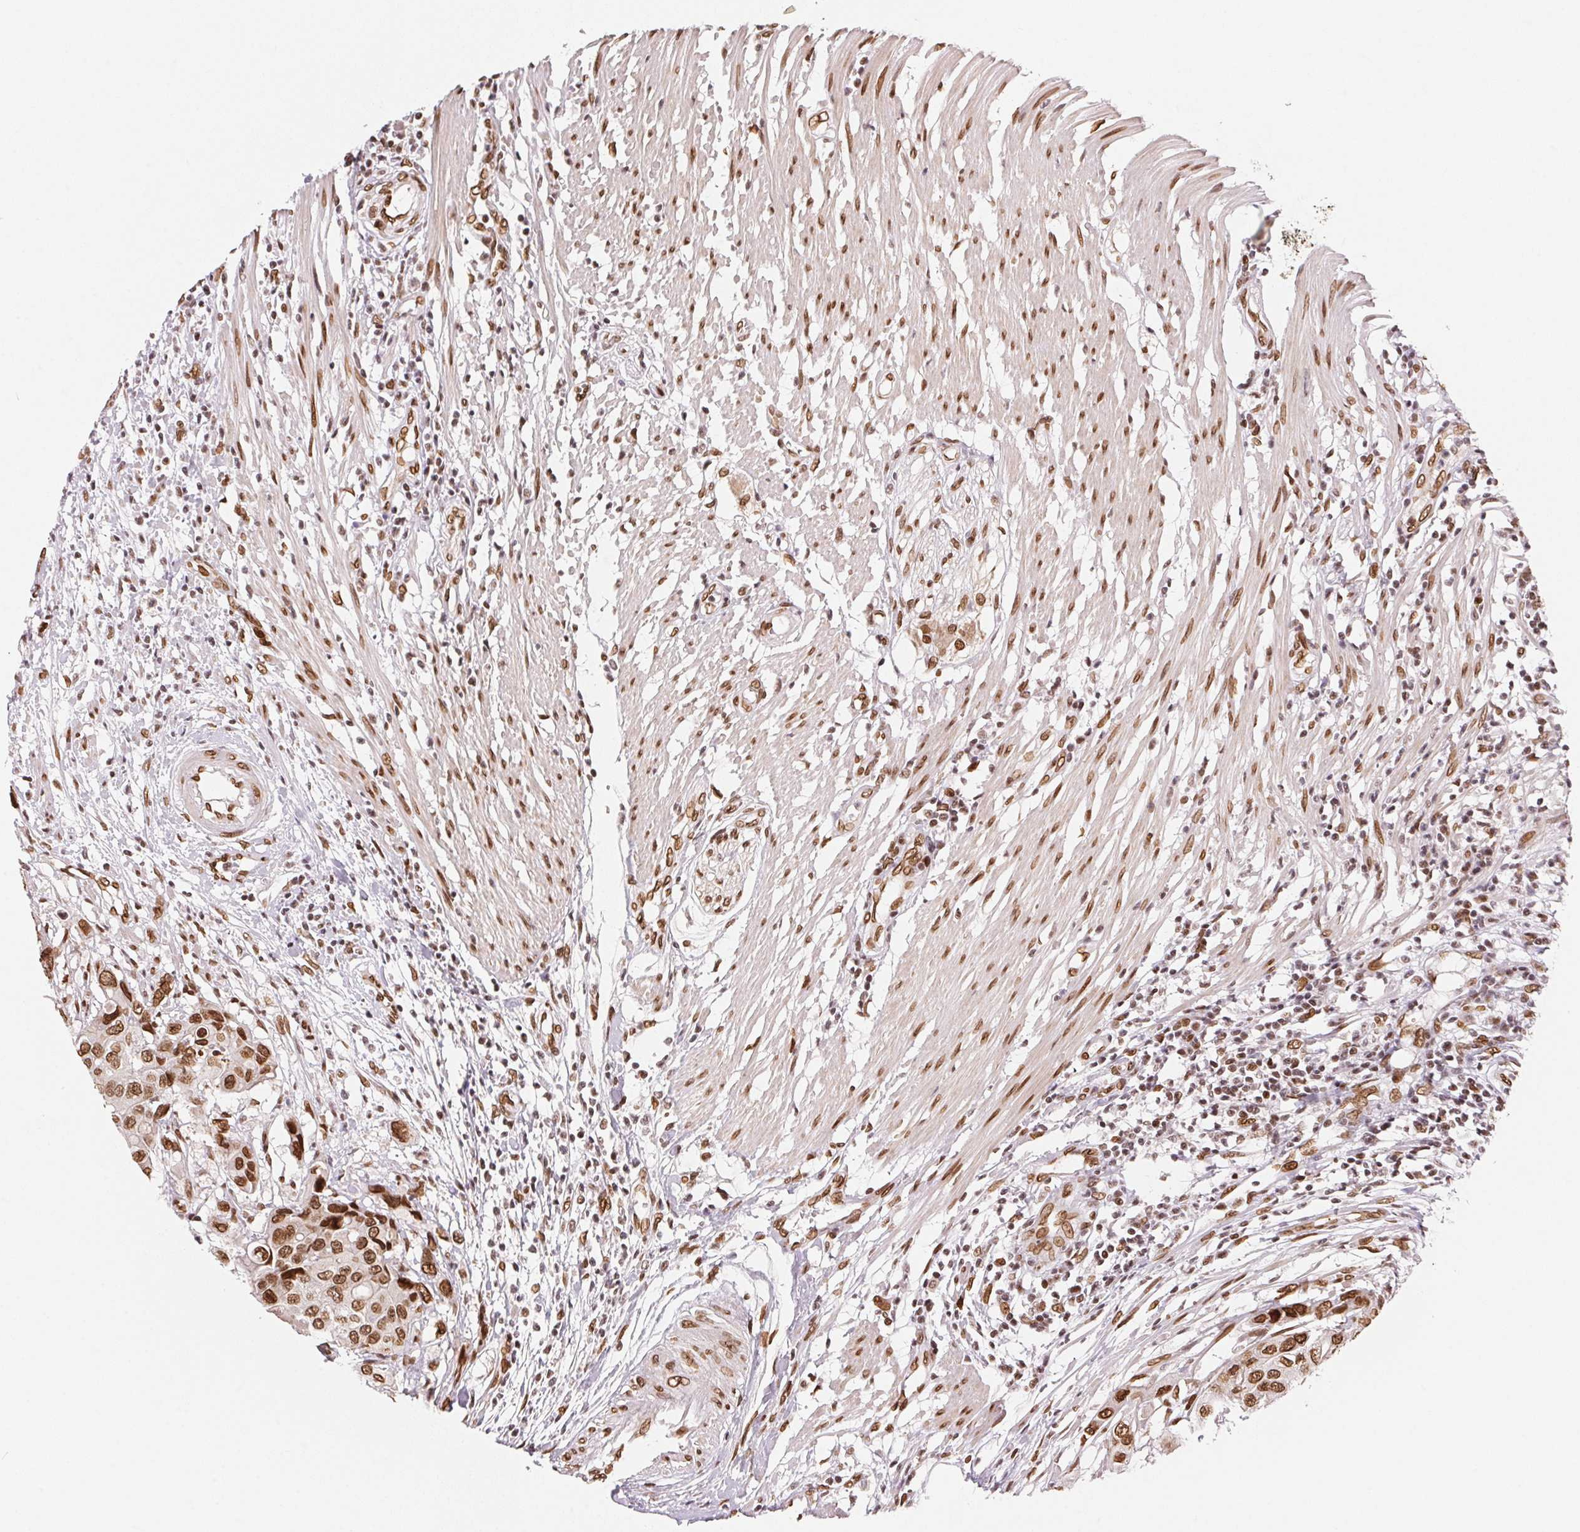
{"staining": {"intensity": "moderate", "quantity": ">75%", "location": "cytoplasmic/membranous,nuclear"}, "tissue": "colorectal cancer", "cell_type": "Tumor cells", "image_type": "cancer", "snomed": [{"axis": "morphology", "description": "Adenocarcinoma, NOS"}, {"axis": "topography", "description": "Colon"}], "caption": "The micrograph exhibits staining of adenocarcinoma (colorectal), revealing moderate cytoplasmic/membranous and nuclear protein expression (brown color) within tumor cells.", "gene": "SAP30BP", "patient": {"sex": "male", "age": 77}}